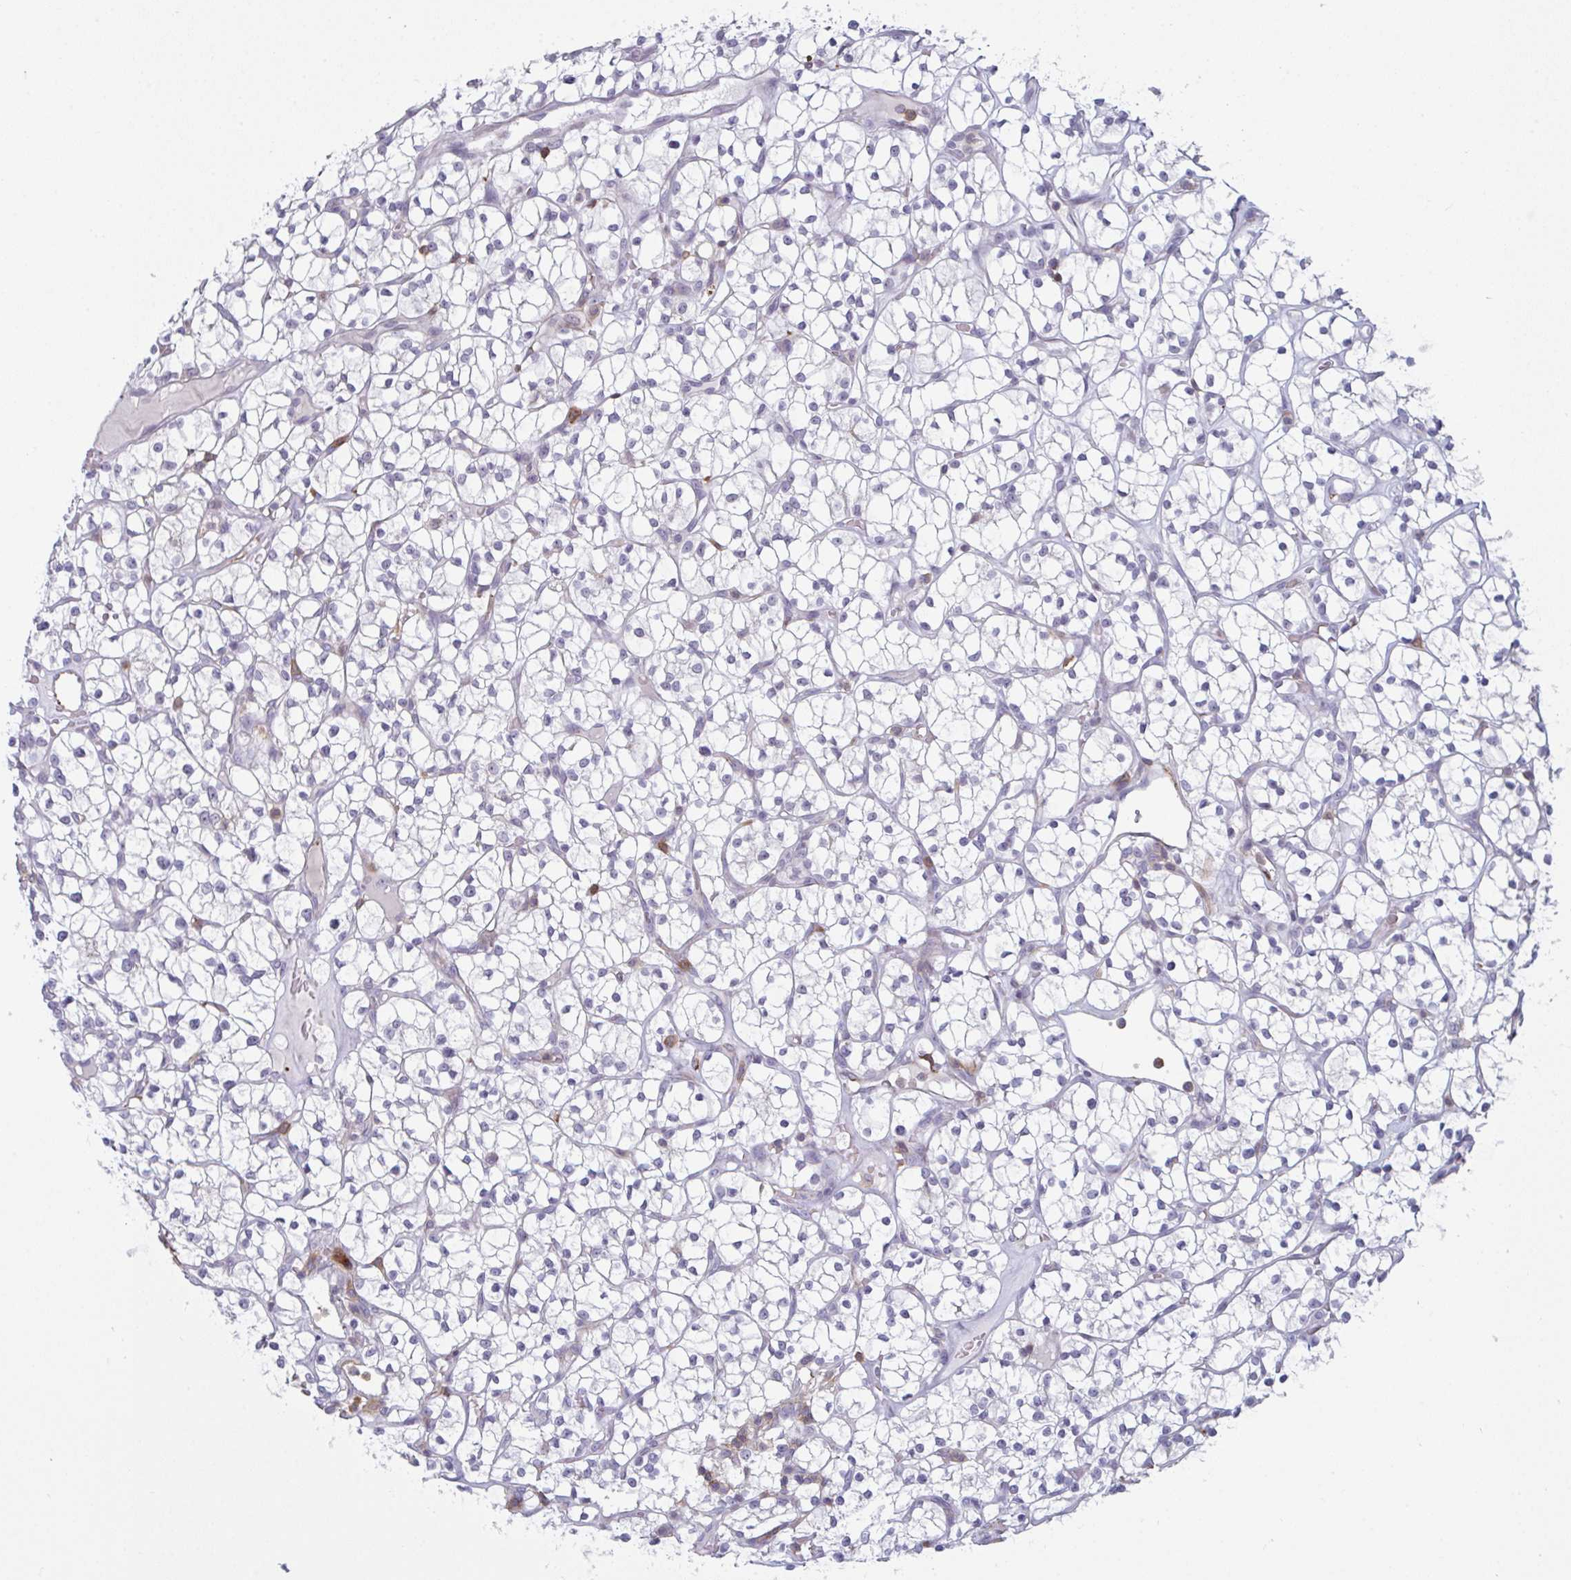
{"staining": {"intensity": "negative", "quantity": "none", "location": "none"}, "tissue": "renal cancer", "cell_type": "Tumor cells", "image_type": "cancer", "snomed": [{"axis": "morphology", "description": "Adenocarcinoma, NOS"}, {"axis": "topography", "description": "Kidney"}], "caption": "Renal adenocarcinoma was stained to show a protein in brown. There is no significant positivity in tumor cells.", "gene": "CD80", "patient": {"sex": "female", "age": 64}}